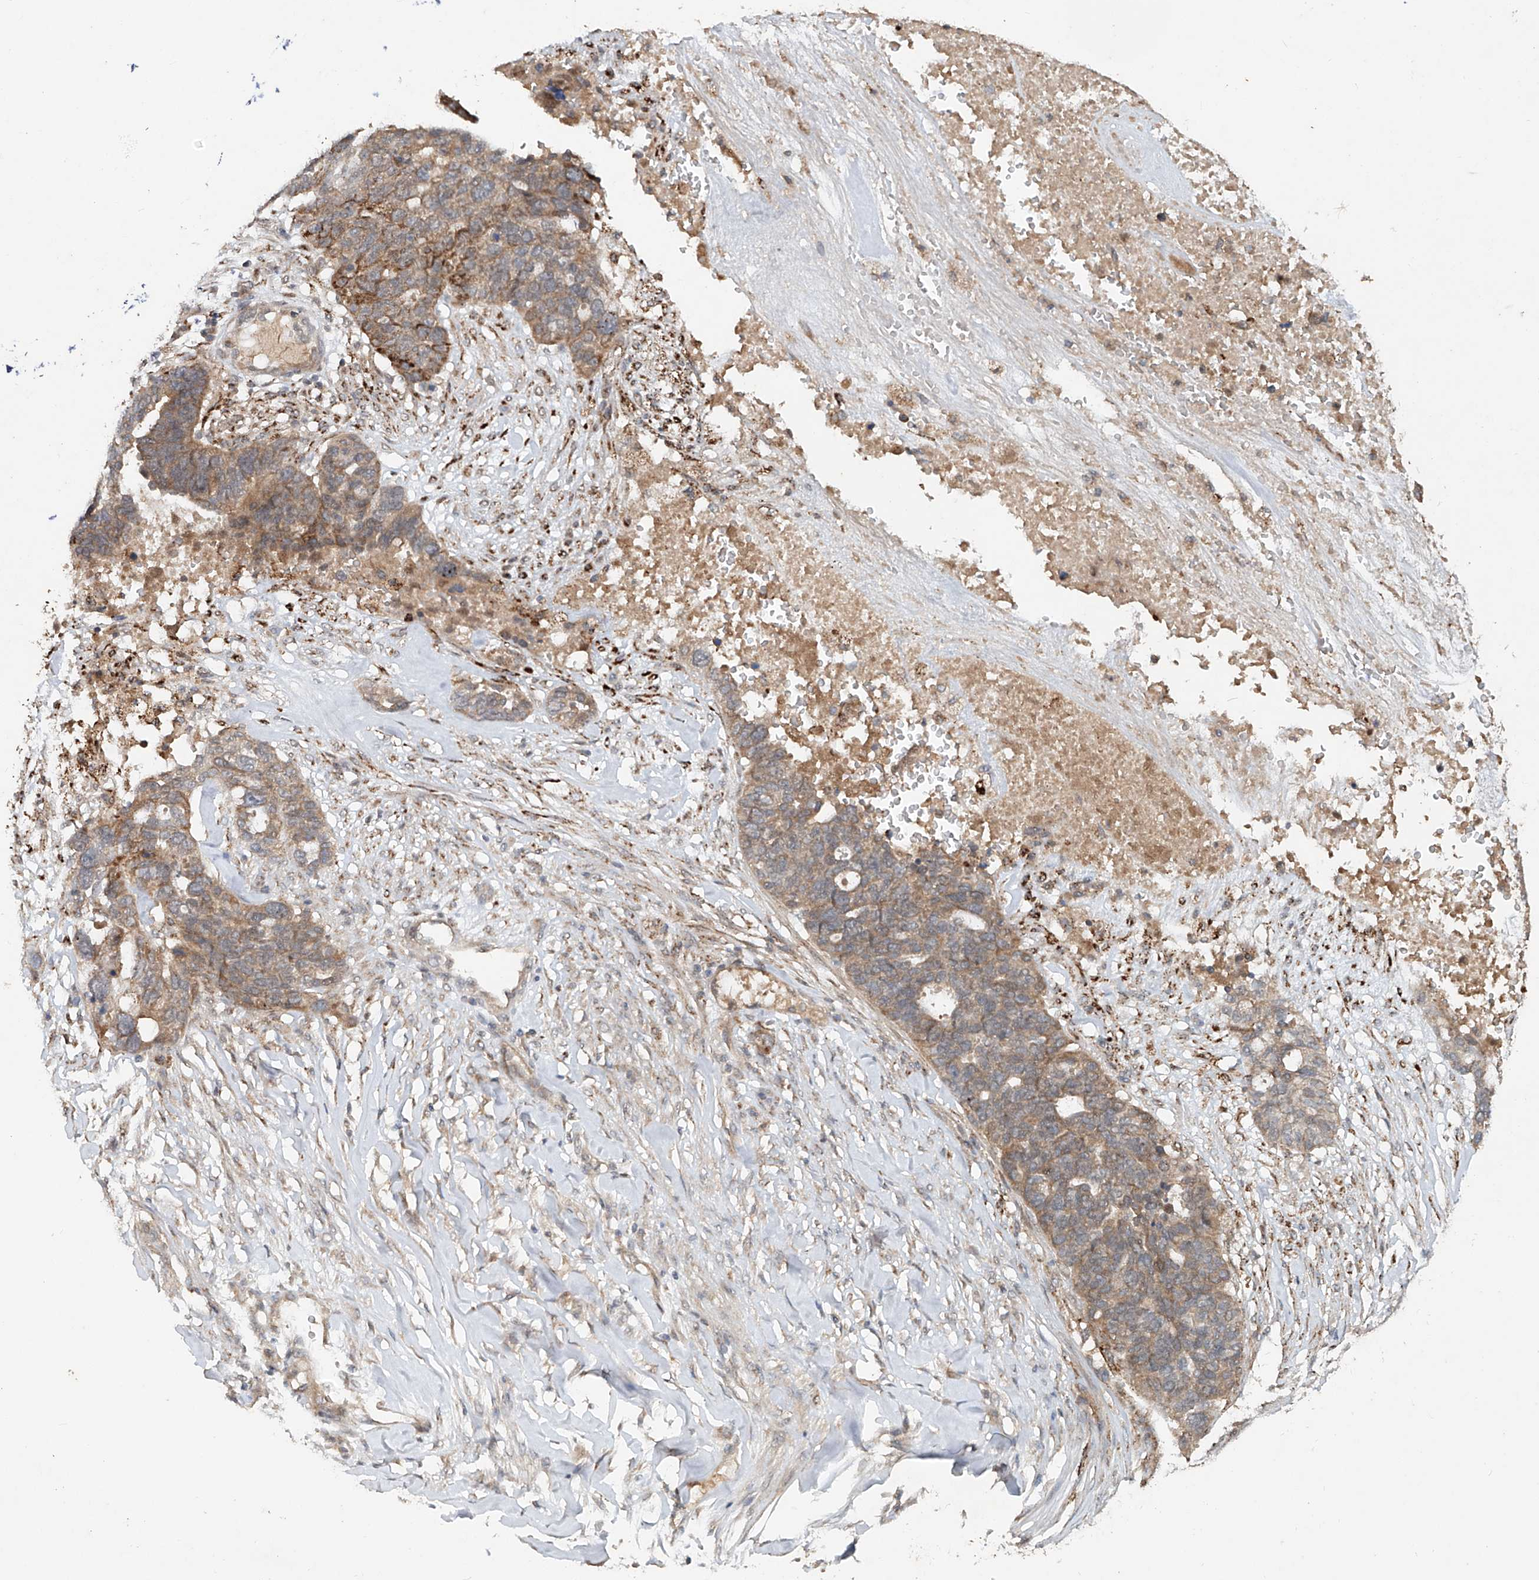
{"staining": {"intensity": "moderate", "quantity": ">75%", "location": "cytoplasmic/membranous"}, "tissue": "ovarian cancer", "cell_type": "Tumor cells", "image_type": "cancer", "snomed": [{"axis": "morphology", "description": "Cystadenocarcinoma, serous, NOS"}, {"axis": "topography", "description": "Ovary"}], "caption": "Tumor cells reveal moderate cytoplasmic/membranous staining in about >75% of cells in ovarian serous cystadenocarcinoma.", "gene": "IER5", "patient": {"sex": "female", "age": 59}}